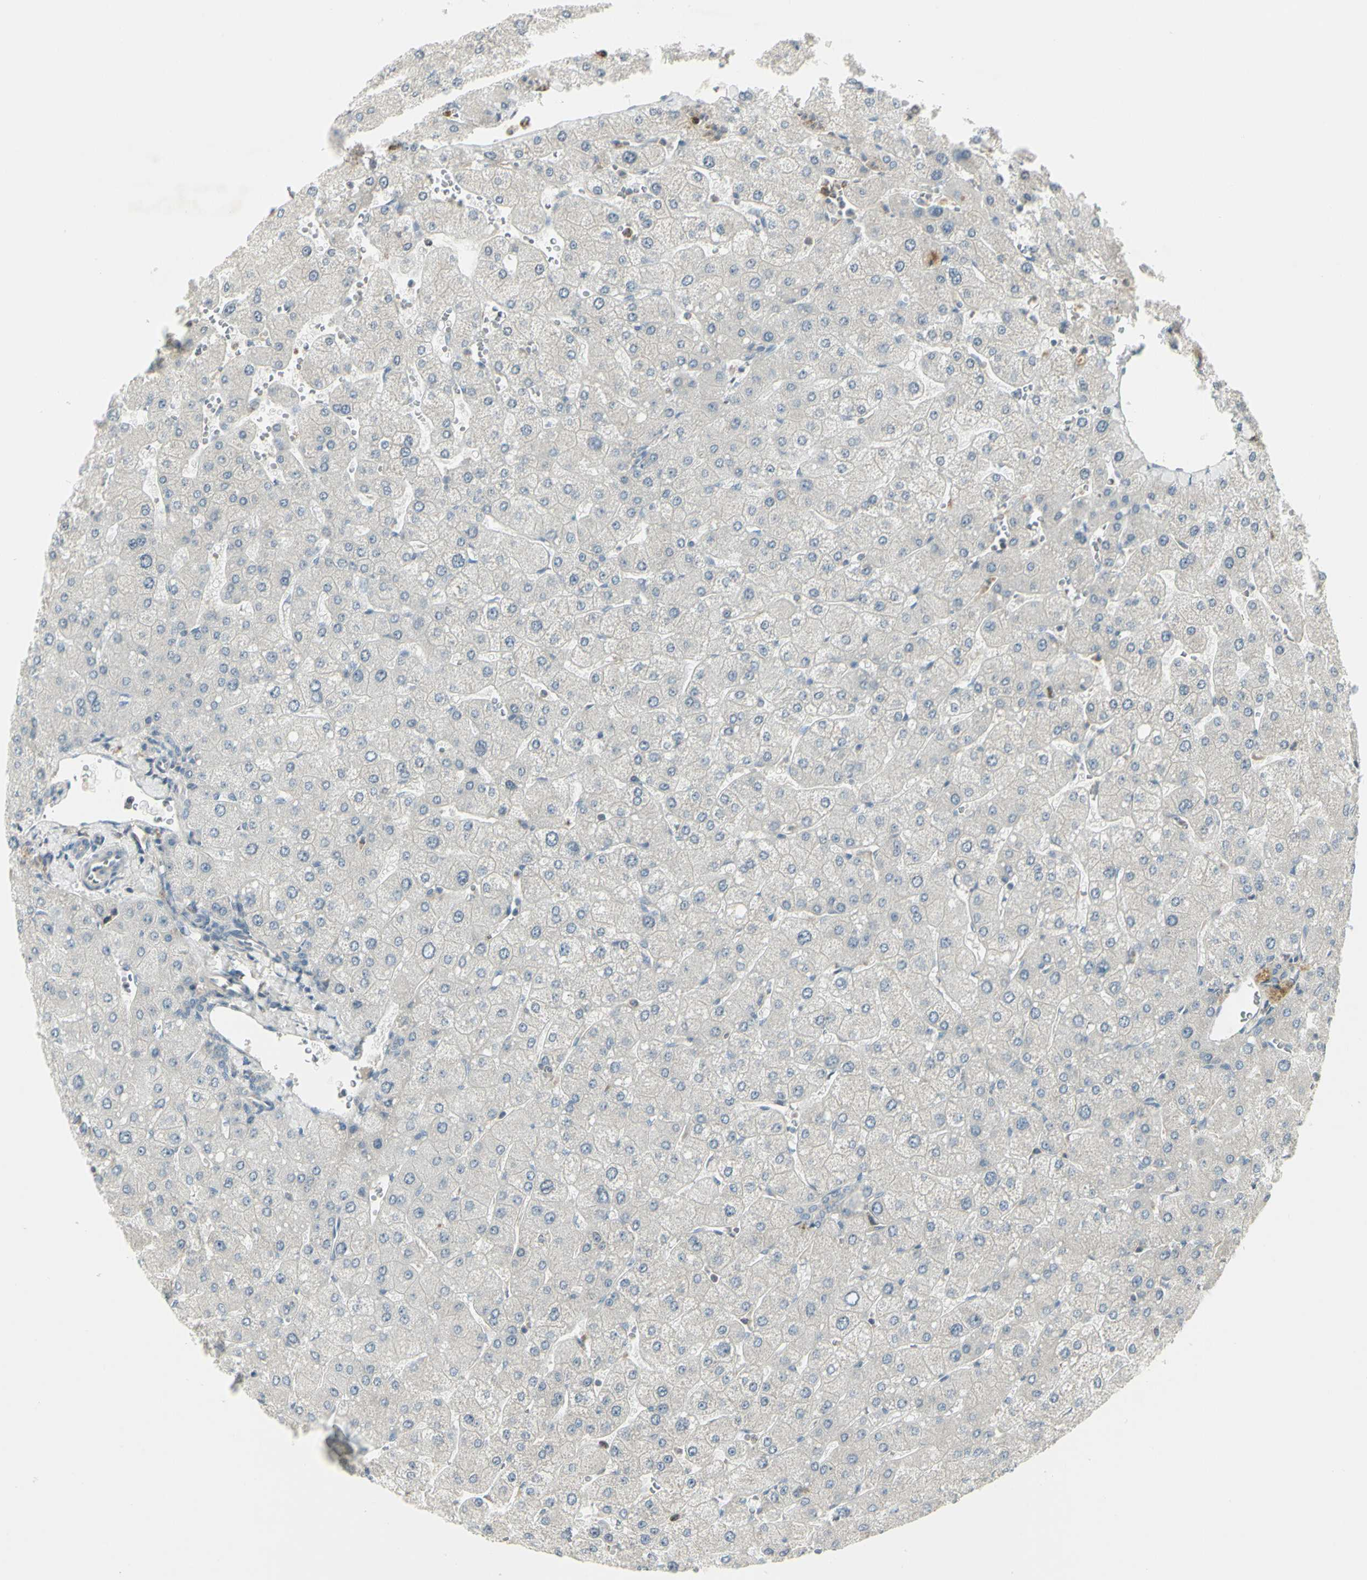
{"staining": {"intensity": "negative", "quantity": "none", "location": "none"}, "tissue": "liver", "cell_type": "Cholangiocytes", "image_type": "normal", "snomed": [{"axis": "morphology", "description": "Normal tissue, NOS"}, {"axis": "topography", "description": "Liver"}], "caption": "IHC image of benign human liver stained for a protein (brown), which exhibits no staining in cholangiocytes.", "gene": "CCNB2", "patient": {"sex": "male", "age": 55}}